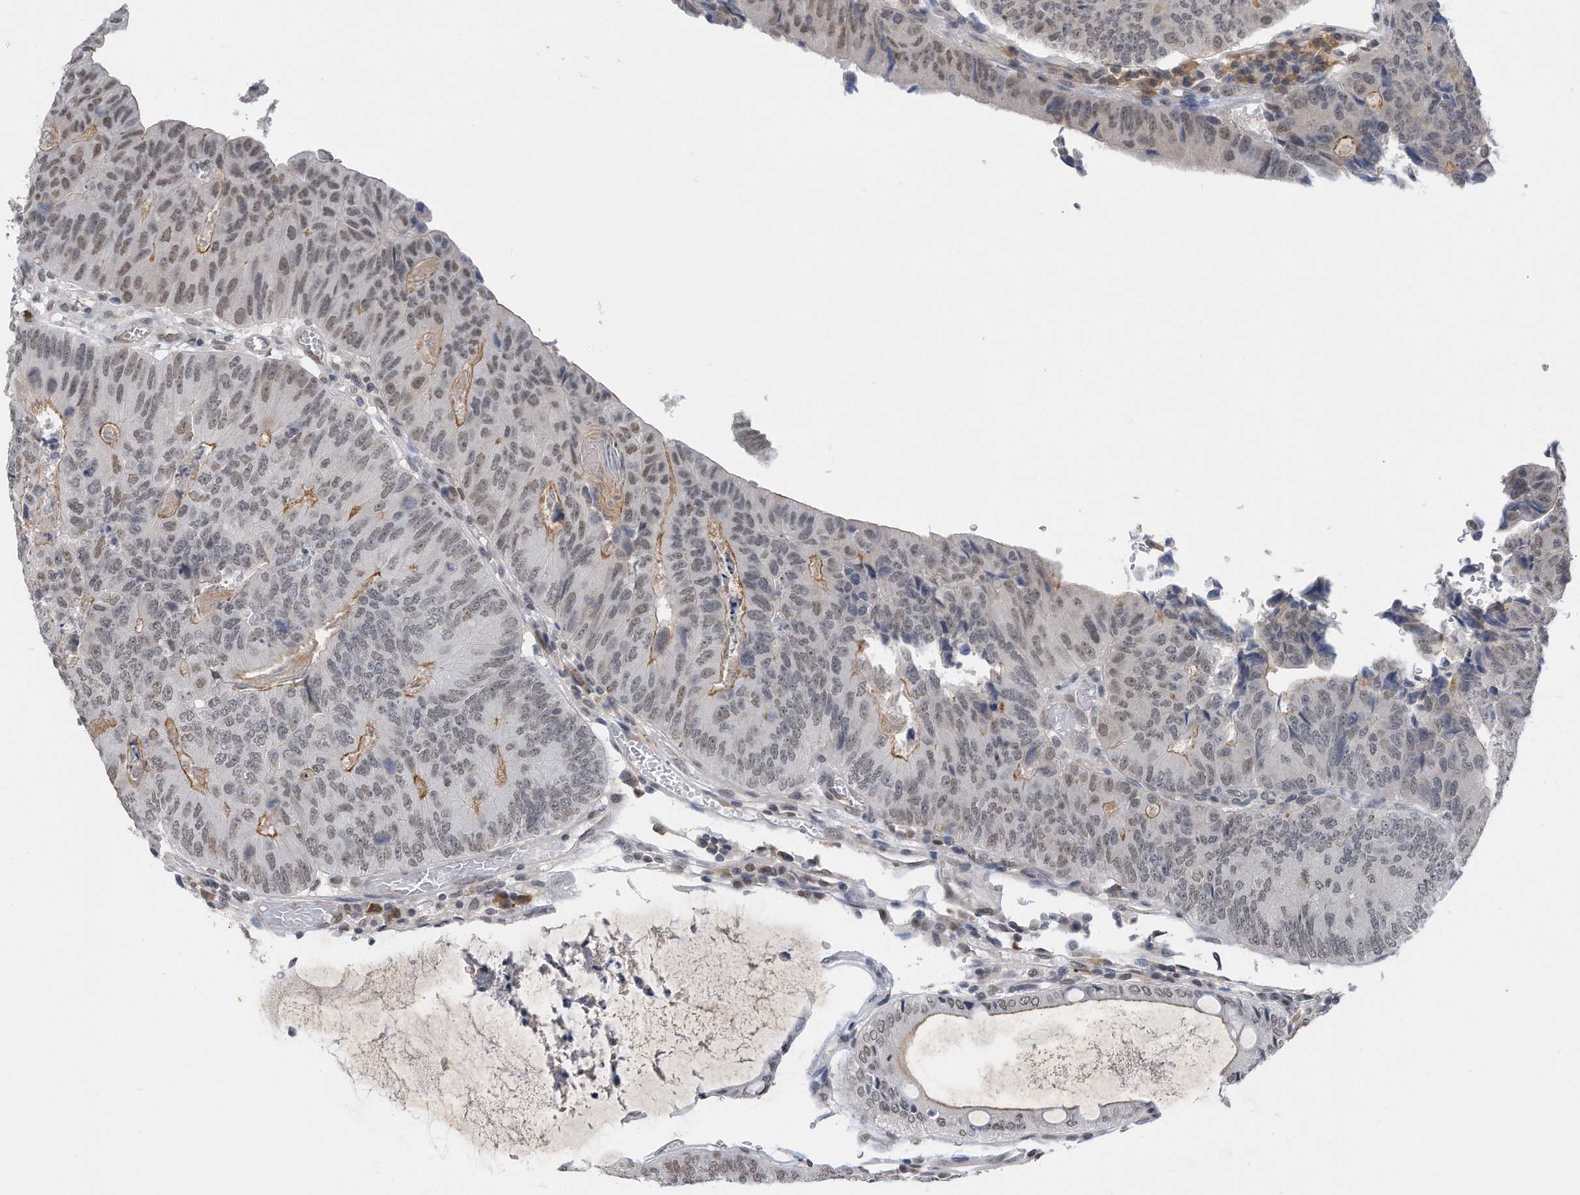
{"staining": {"intensity": "moderate", "quantity": ">75%", "location": "nuclear"}, "tissue": "colorectal cancer", "cell_type": "Tumor cells", "image_type": "cancer", "snomed": [{"axis": "morphology", "description": "Adenocarcinoma, NOS"}, {"axis": "topography", "description": "Colon"}], "caption": "Immunohistochemistry photomicrograph of colorectal cancer (adenocarcinoma) stained for a protein (brown), which shows medium levels of moderate nuclear positivity in about >75% of tumor cells.", "gene": "TP53INP1", "patient": {"sex": "female", "age": 67}}